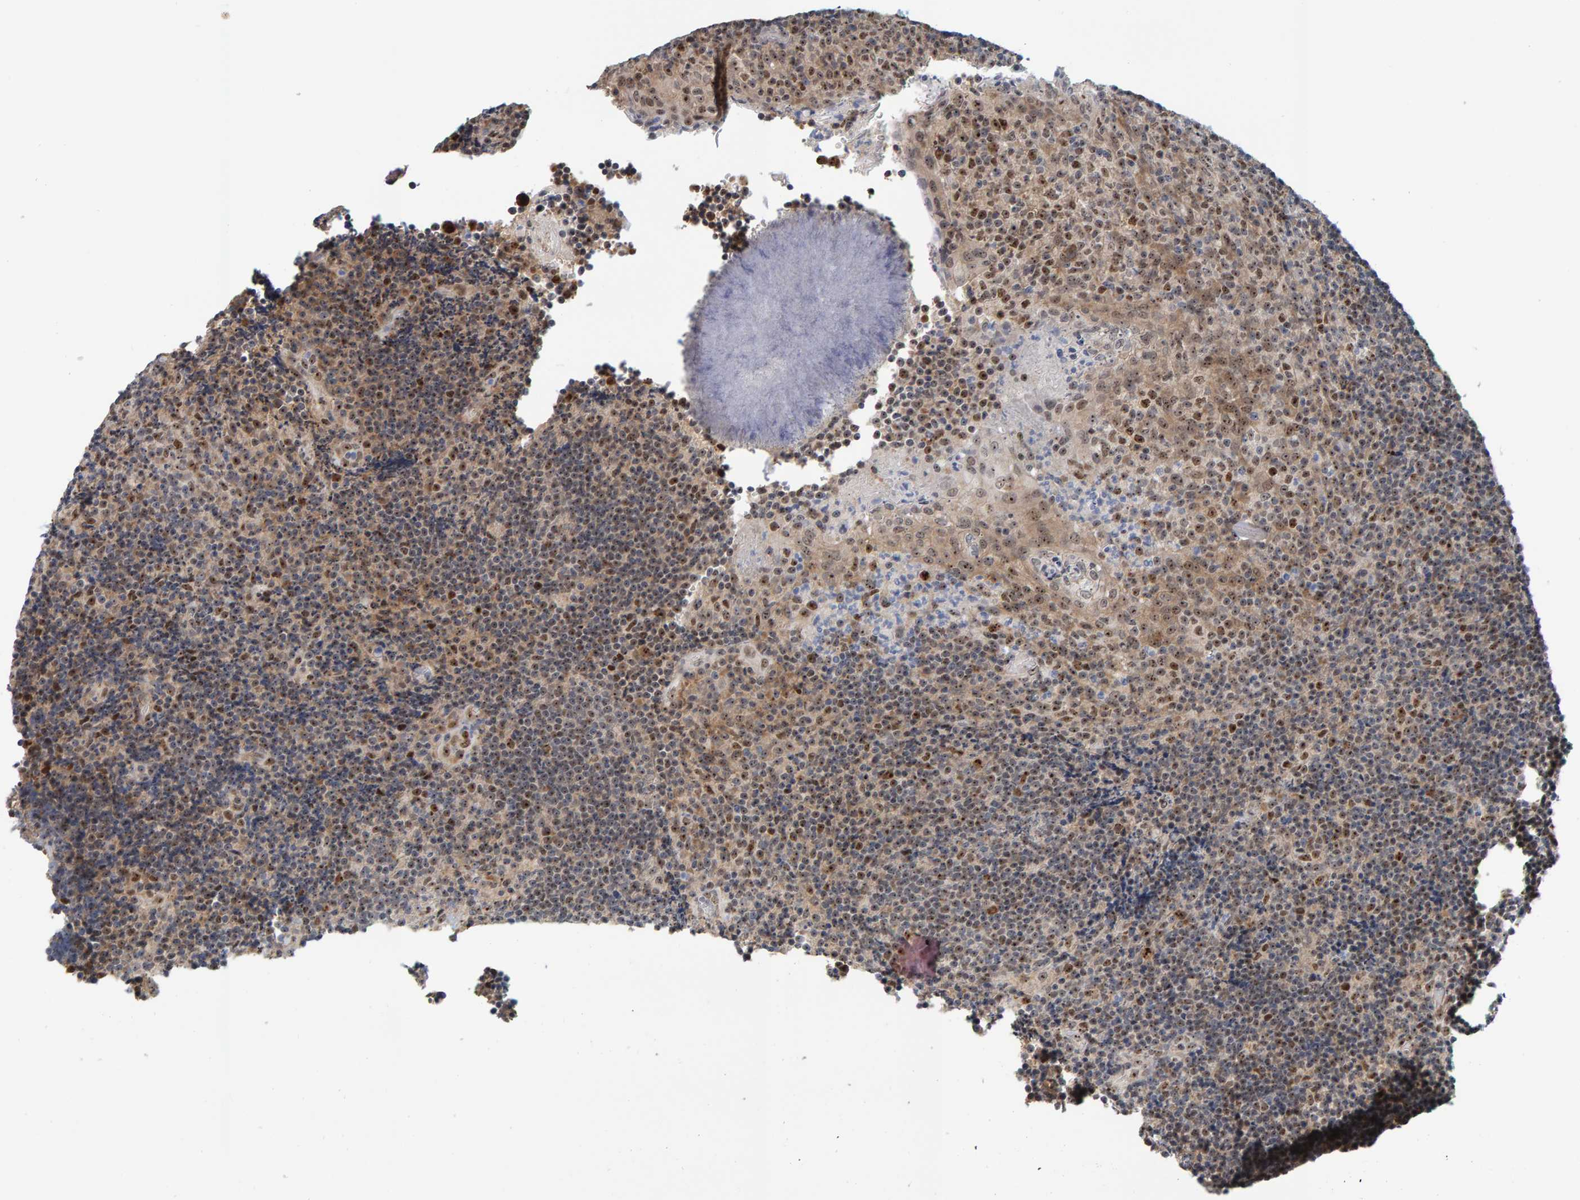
{"staining": {"intensity": "moderate", "quantity": "25%-75%", "location": "nuclear"}, "tissue": "lymphoma", "cell_type": "Tumor cells", "image_type": "cancer", "snomed": [{"axis": "morphology", "description": "Malignant lymphoma, non-Hodgkin's type, High grade"}, {"axis": "topography", "description": "Tonsil"}], "caption": "Protein staining of malignant lymphoma, non-Hodgkin's type (high-grade) tissue shows moderate nuclear staining in about 25%-75% of tumor cells.", "gene": "POLR1E", "patient": {"sex": "female", "age": 36}}